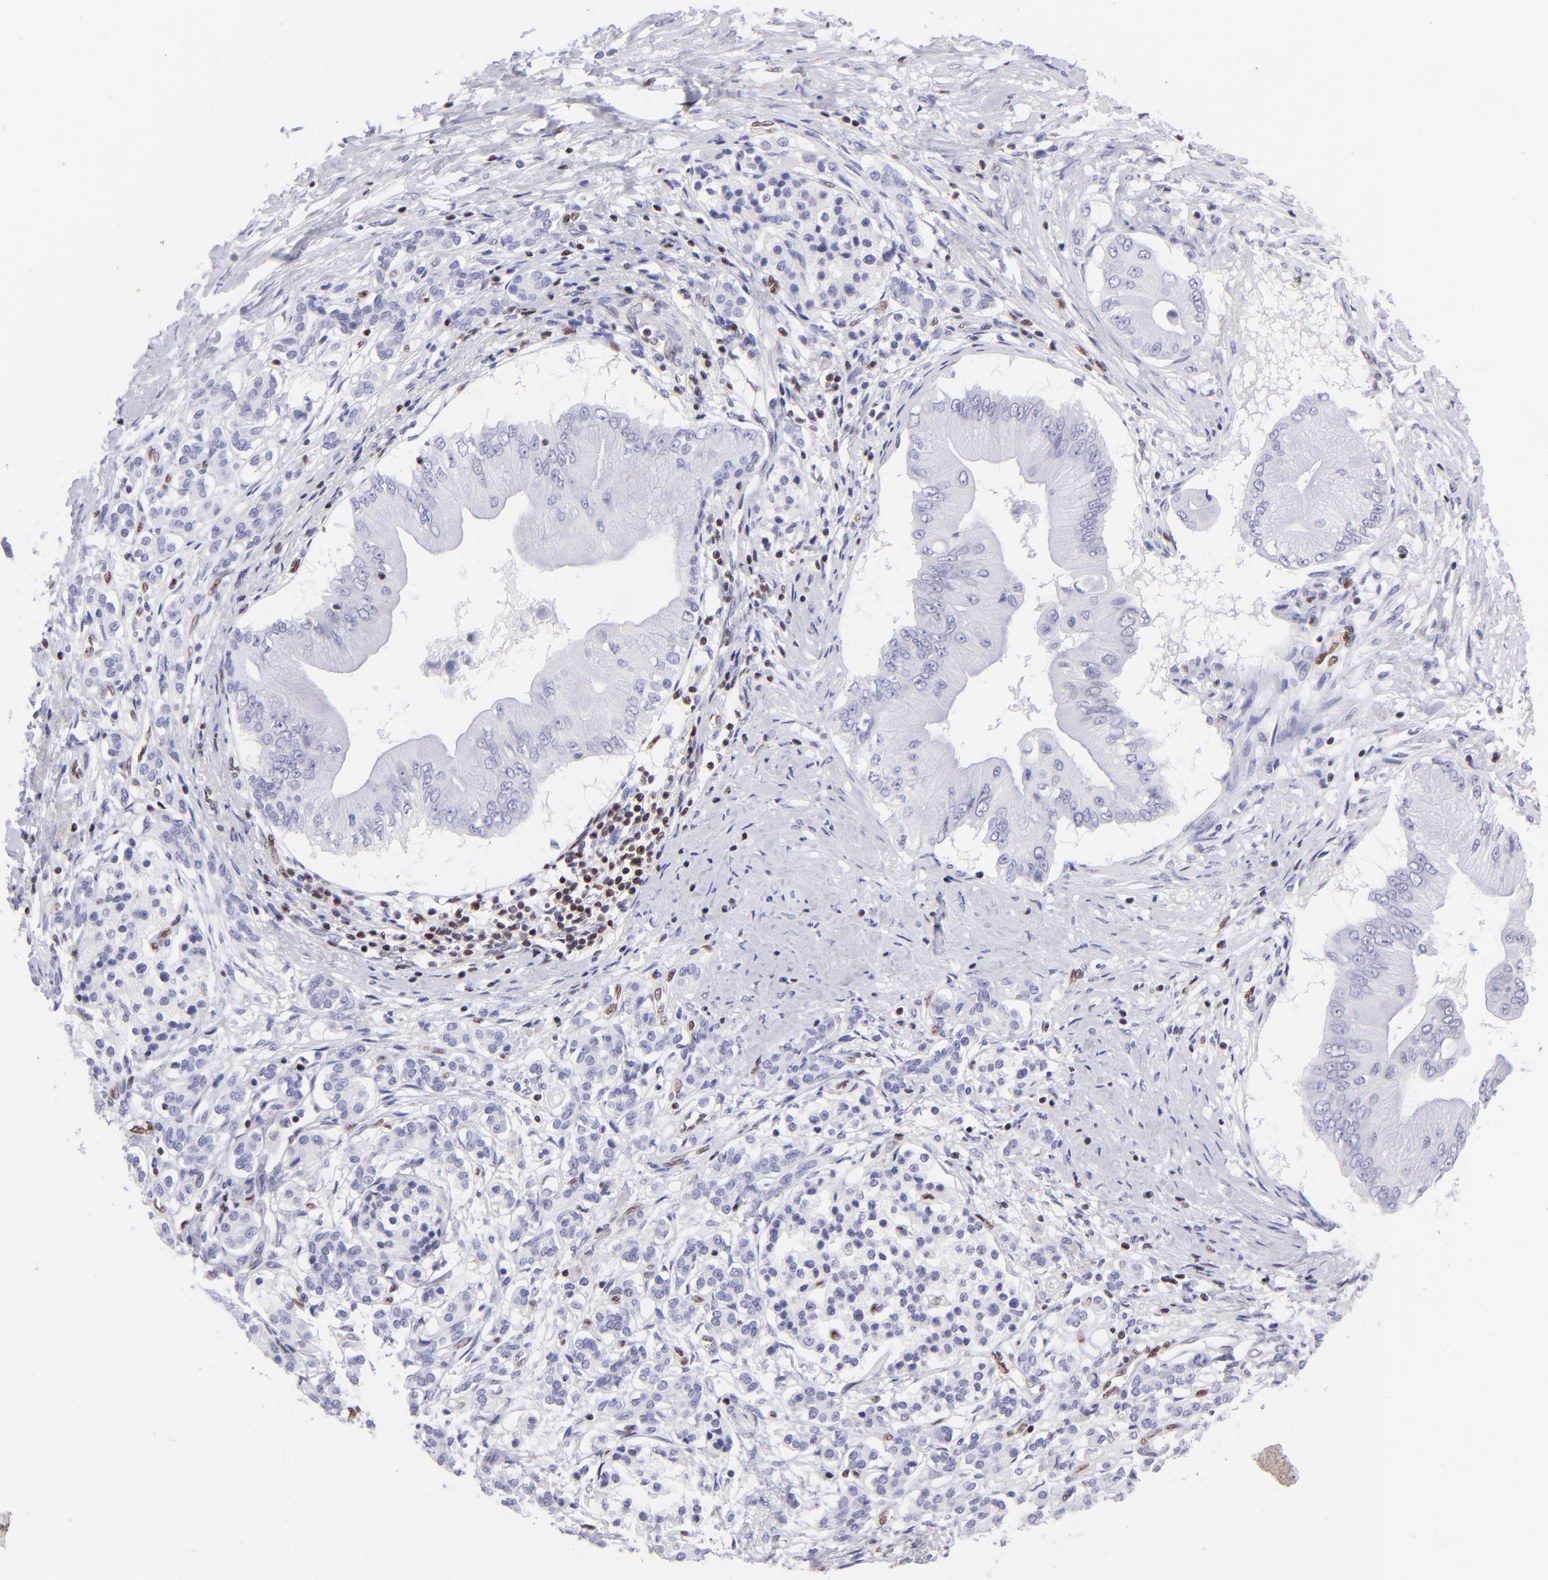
{"staining": {"intensity": "negative", "quantity": "none", "location": "none"}, "tissue": "pancreatic cancer", "cell_type": "Tumor cells", "image_type": "cancer", "snomed": [{"axis": "morphology", "description": "Adenocarcinoma, NOS"}, {"axis": "topography", "description": "Pancreas"}], "caption": "The micrograph shows no staining of tumor cells in pancreatic cancer.", "gene": "ETS1", "patient": {"sex": "male", "age": 62}}